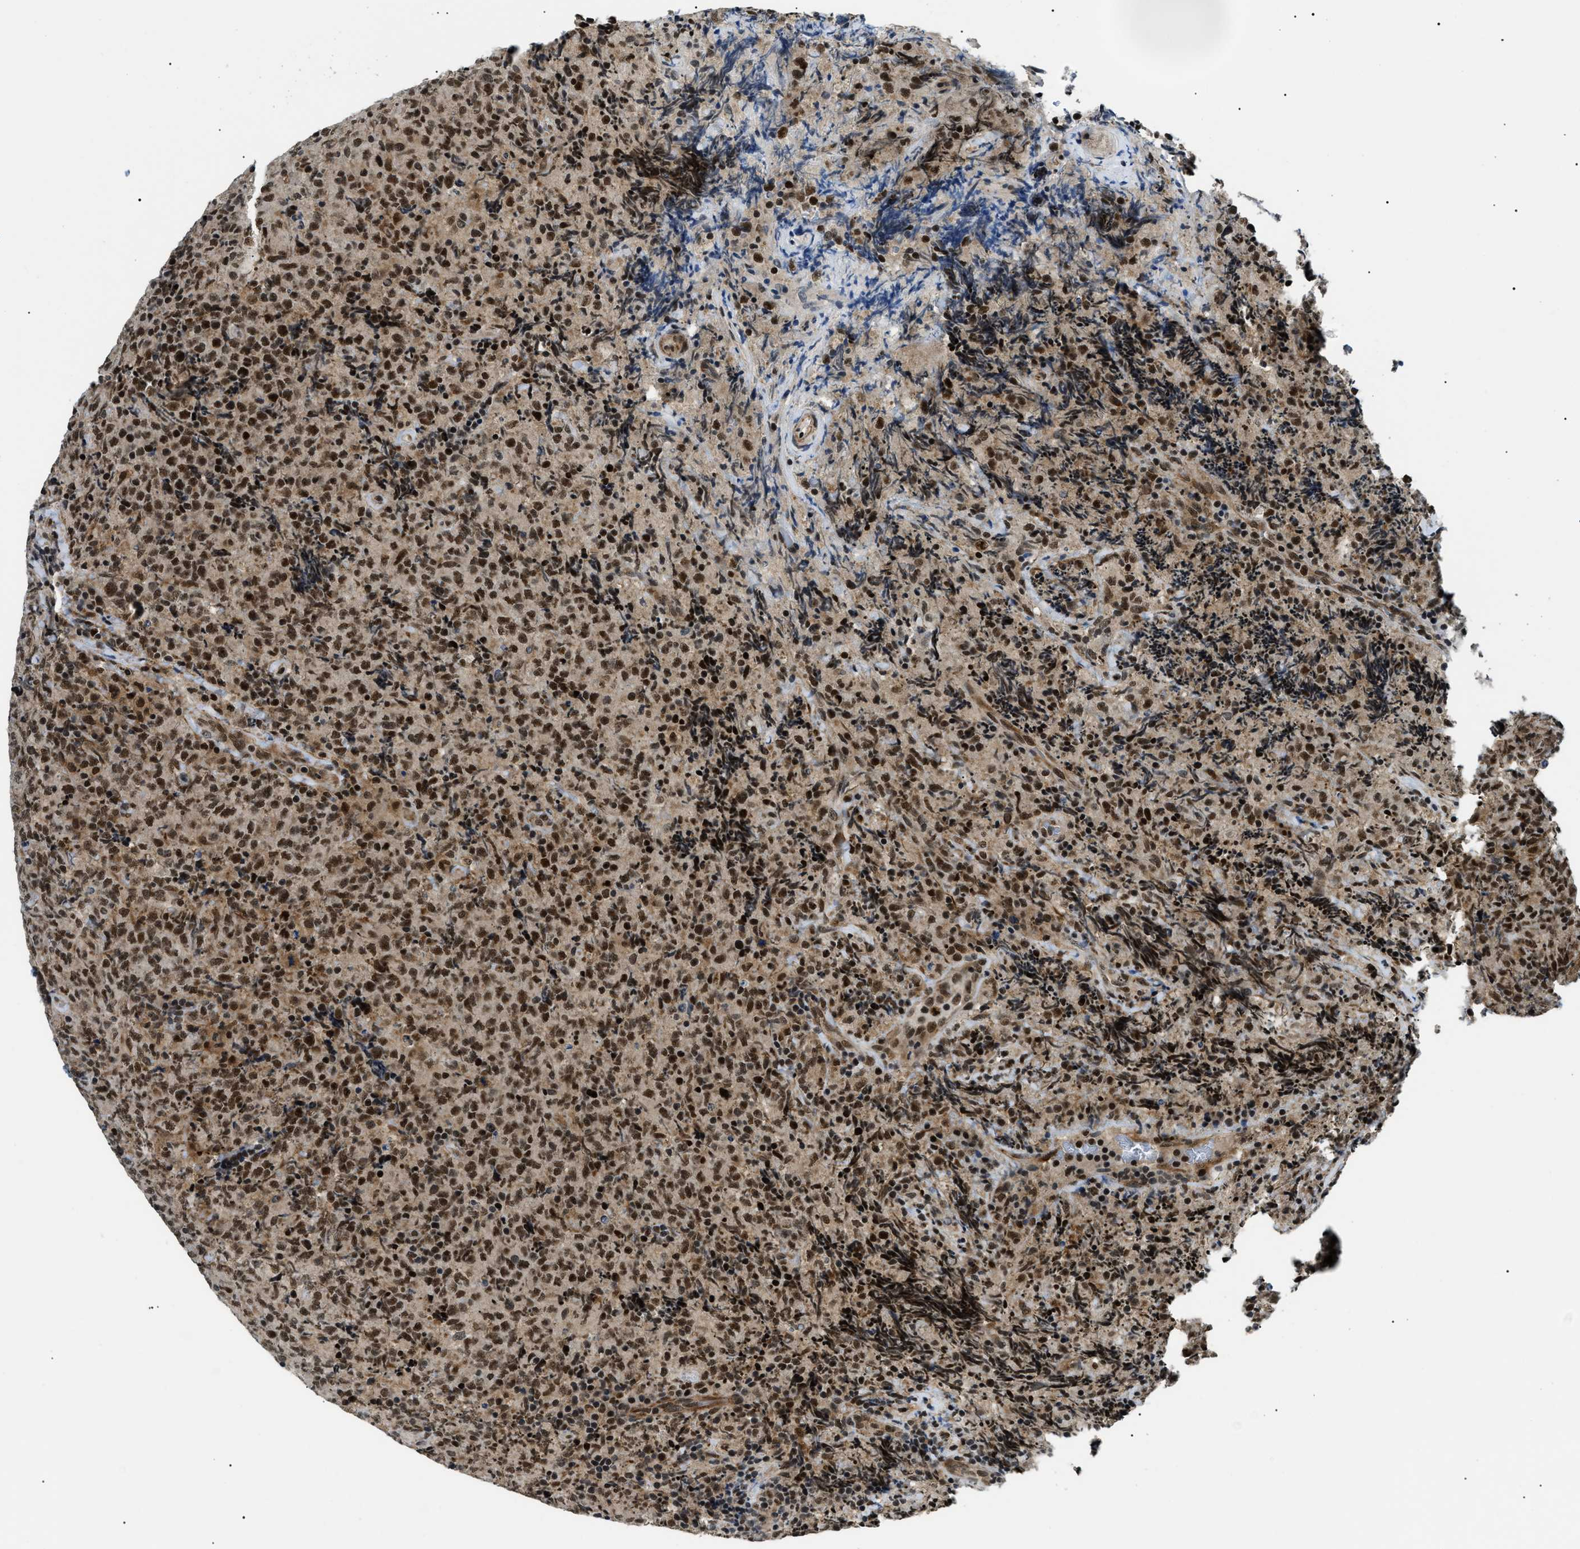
{"staining": {"intensity": "strong", "quantity": ">75%", "location": "cytoplasmic/membranous,nuclear"}, "tissue": "lymphoma", "cell_type": "Tumor cells", "image_type": "cancer", "snomed": [{"axis": "morphology", "description": "Malignant lymphoma, non-Hodgkin's type, High grade"}, {"axis": "topography", "description": "Tonsil"}], "caption": "Immunohistochemistry histopathology image of human high-grade malignant lymphoma, non-Hodgkin's type stained for a protein (brown), which displays high levels of strong cytoplasmic/membranous and nuclear staining in about >75% of tumor cells.", "gene": "RBM15", "patient": {"sex": "female", "age": 36}}